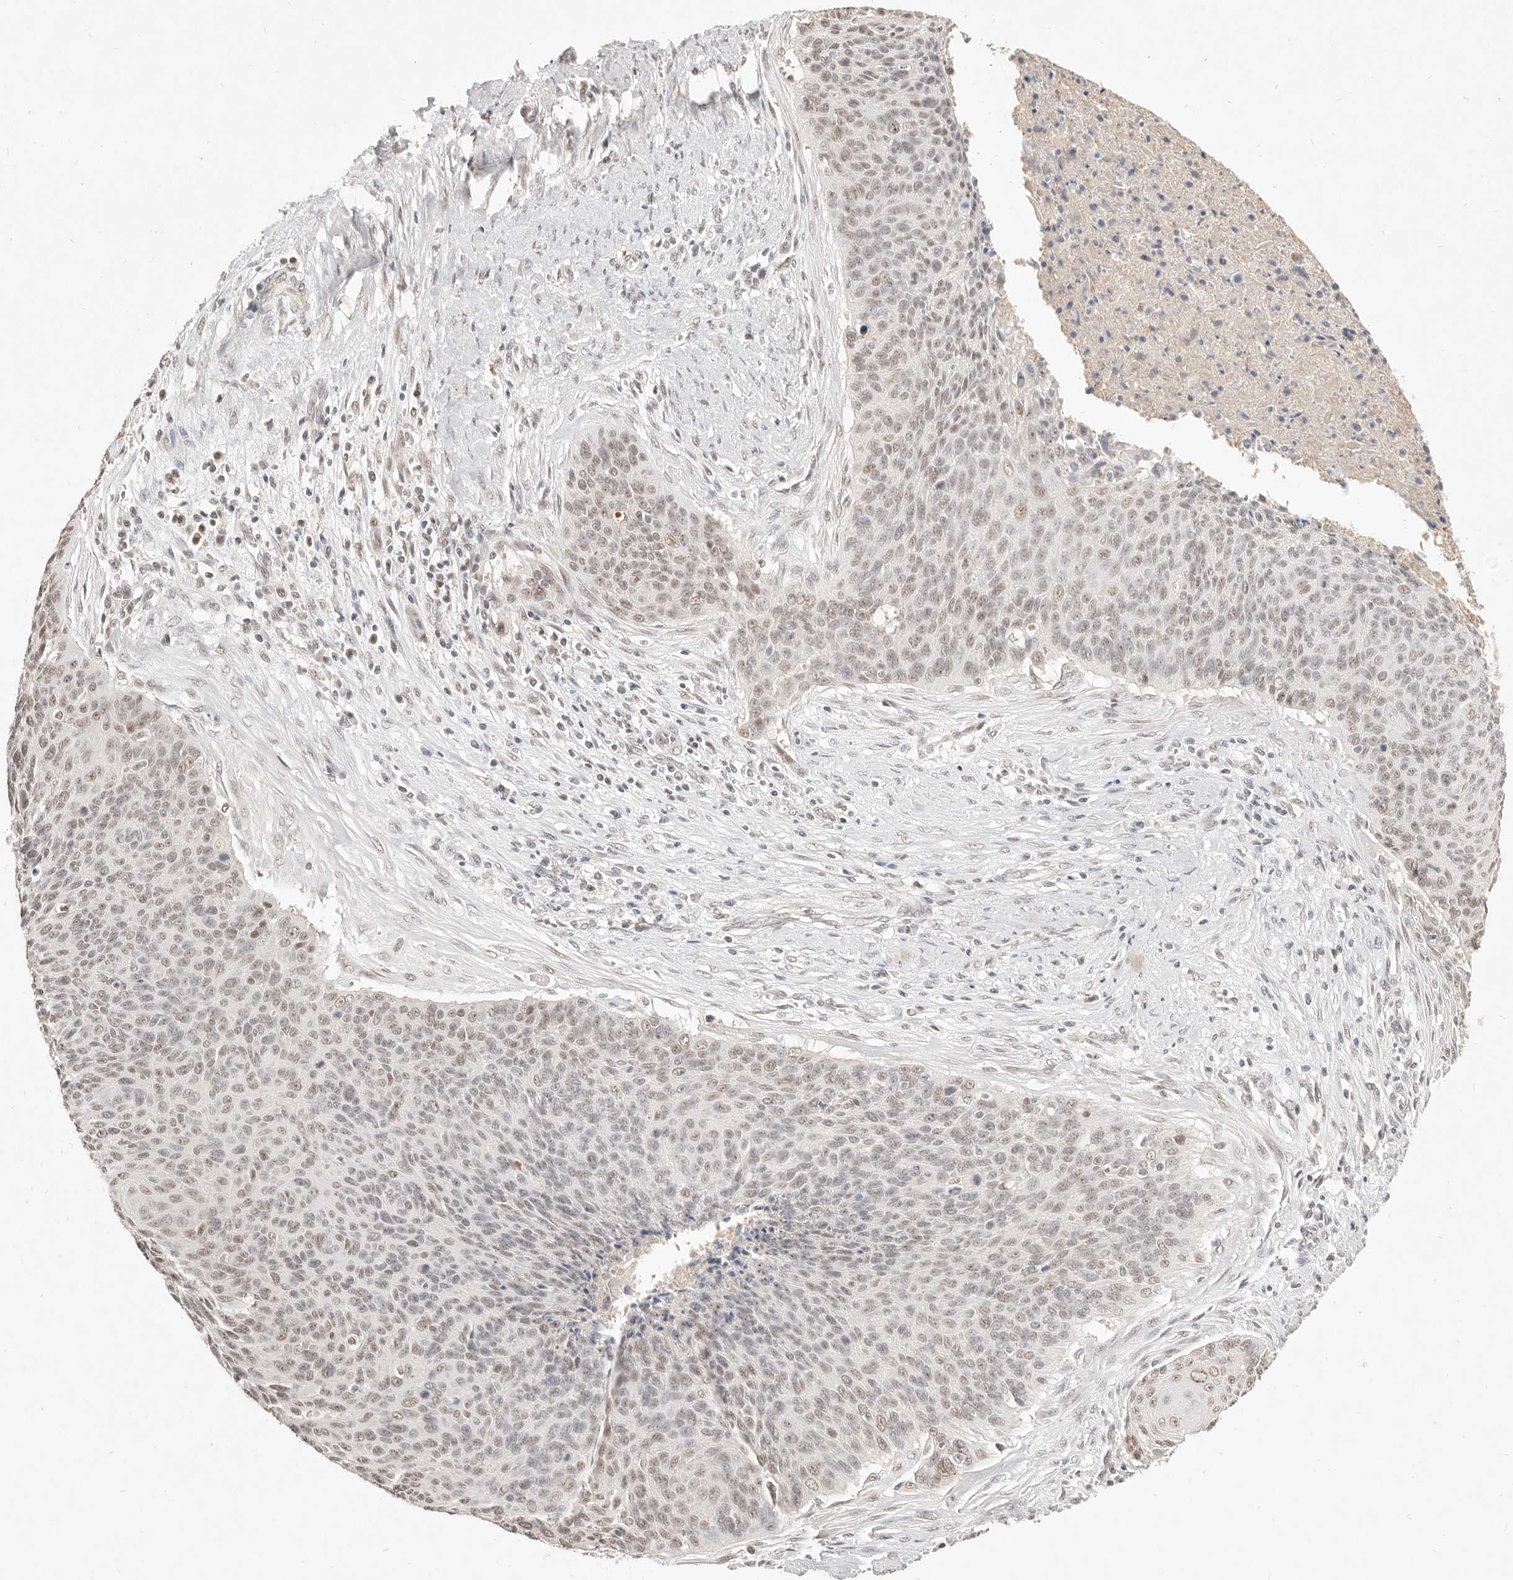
{"staining": {"intensity": "moderate", "quantity": ">75%", "location": "nuclear"}, "tissue": "cervical cancer", "cell_type": "Tumor cells", "image_type": "cancer", "snomed": [{"axis": "morphology", "description": "Squamous cell carcinoma, NOS"}, {"axis": "topography", "description": "Cervix"}], "caption": "IHC image of neoplastic tissue: cervical cancer stained using IHC displays medium levels of moderate protein expression localized specifically in the nuclear of tumor cells, appearing as a nuclear brown color.", "gene": "MEP1A", "patient": {"sex": "female", "age": 55}}